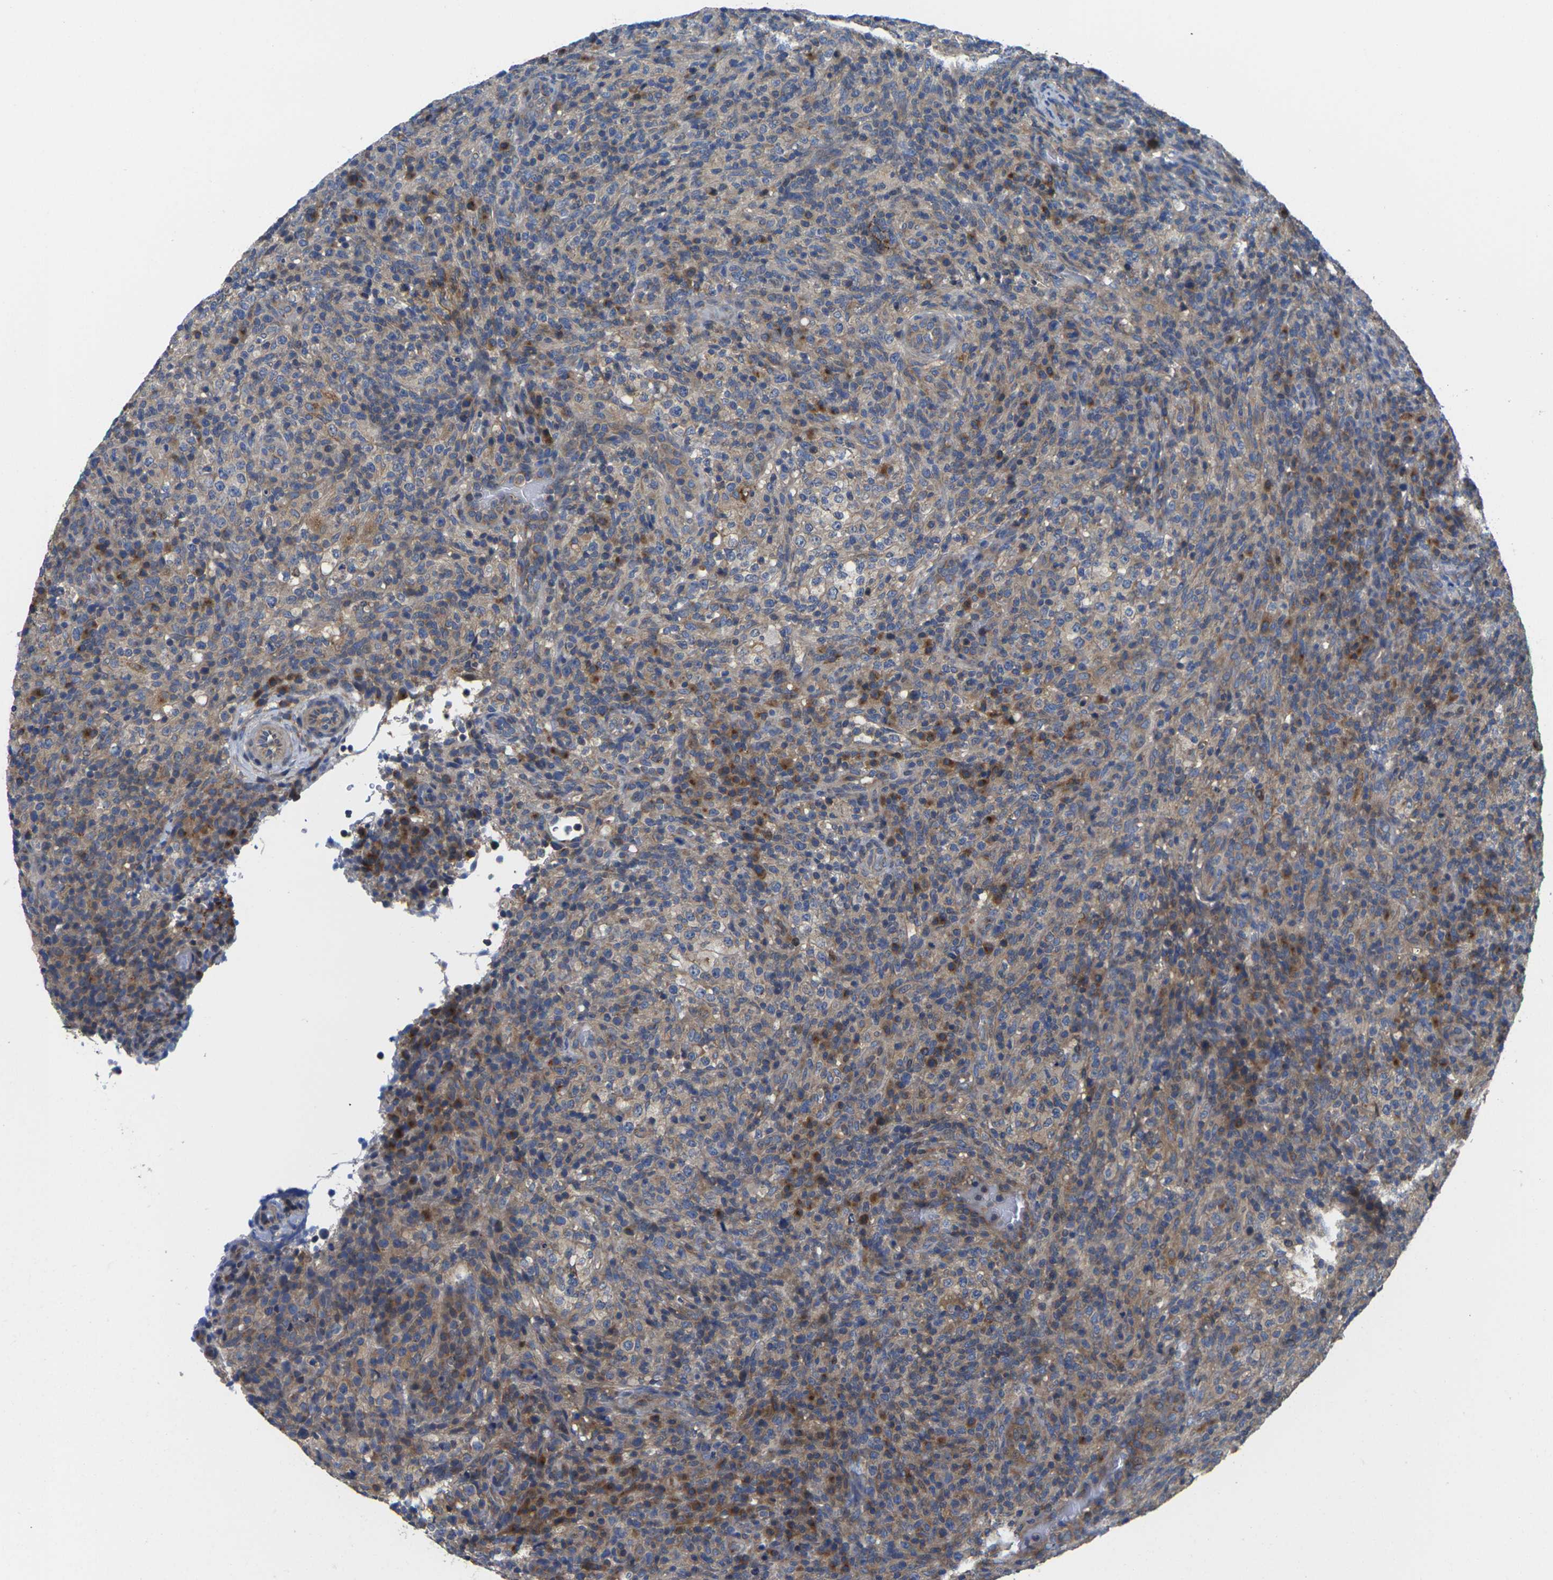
{"staining": {"intensity": "moderate", "quantity": "<25%", "location": "cytoplasmic/membranous"}, "tissue": "lymphoma", "cell_type": "Tumor cells", "image_type": "cancer", "snomed": [{"axis": "morphology", "description": "Malignant lymphoma, non-Hodgkin's type, High grade"}, {"axis": "topography", "description": "Lymph node"}], "caption": "Immunohistochemistry of lymphoma displays low levels of moderate cytoplasmic/membranous expression in about <25% of tumor cells.", "gene": "TMCC2", "patient": {"sex": "female", "age": 76}}